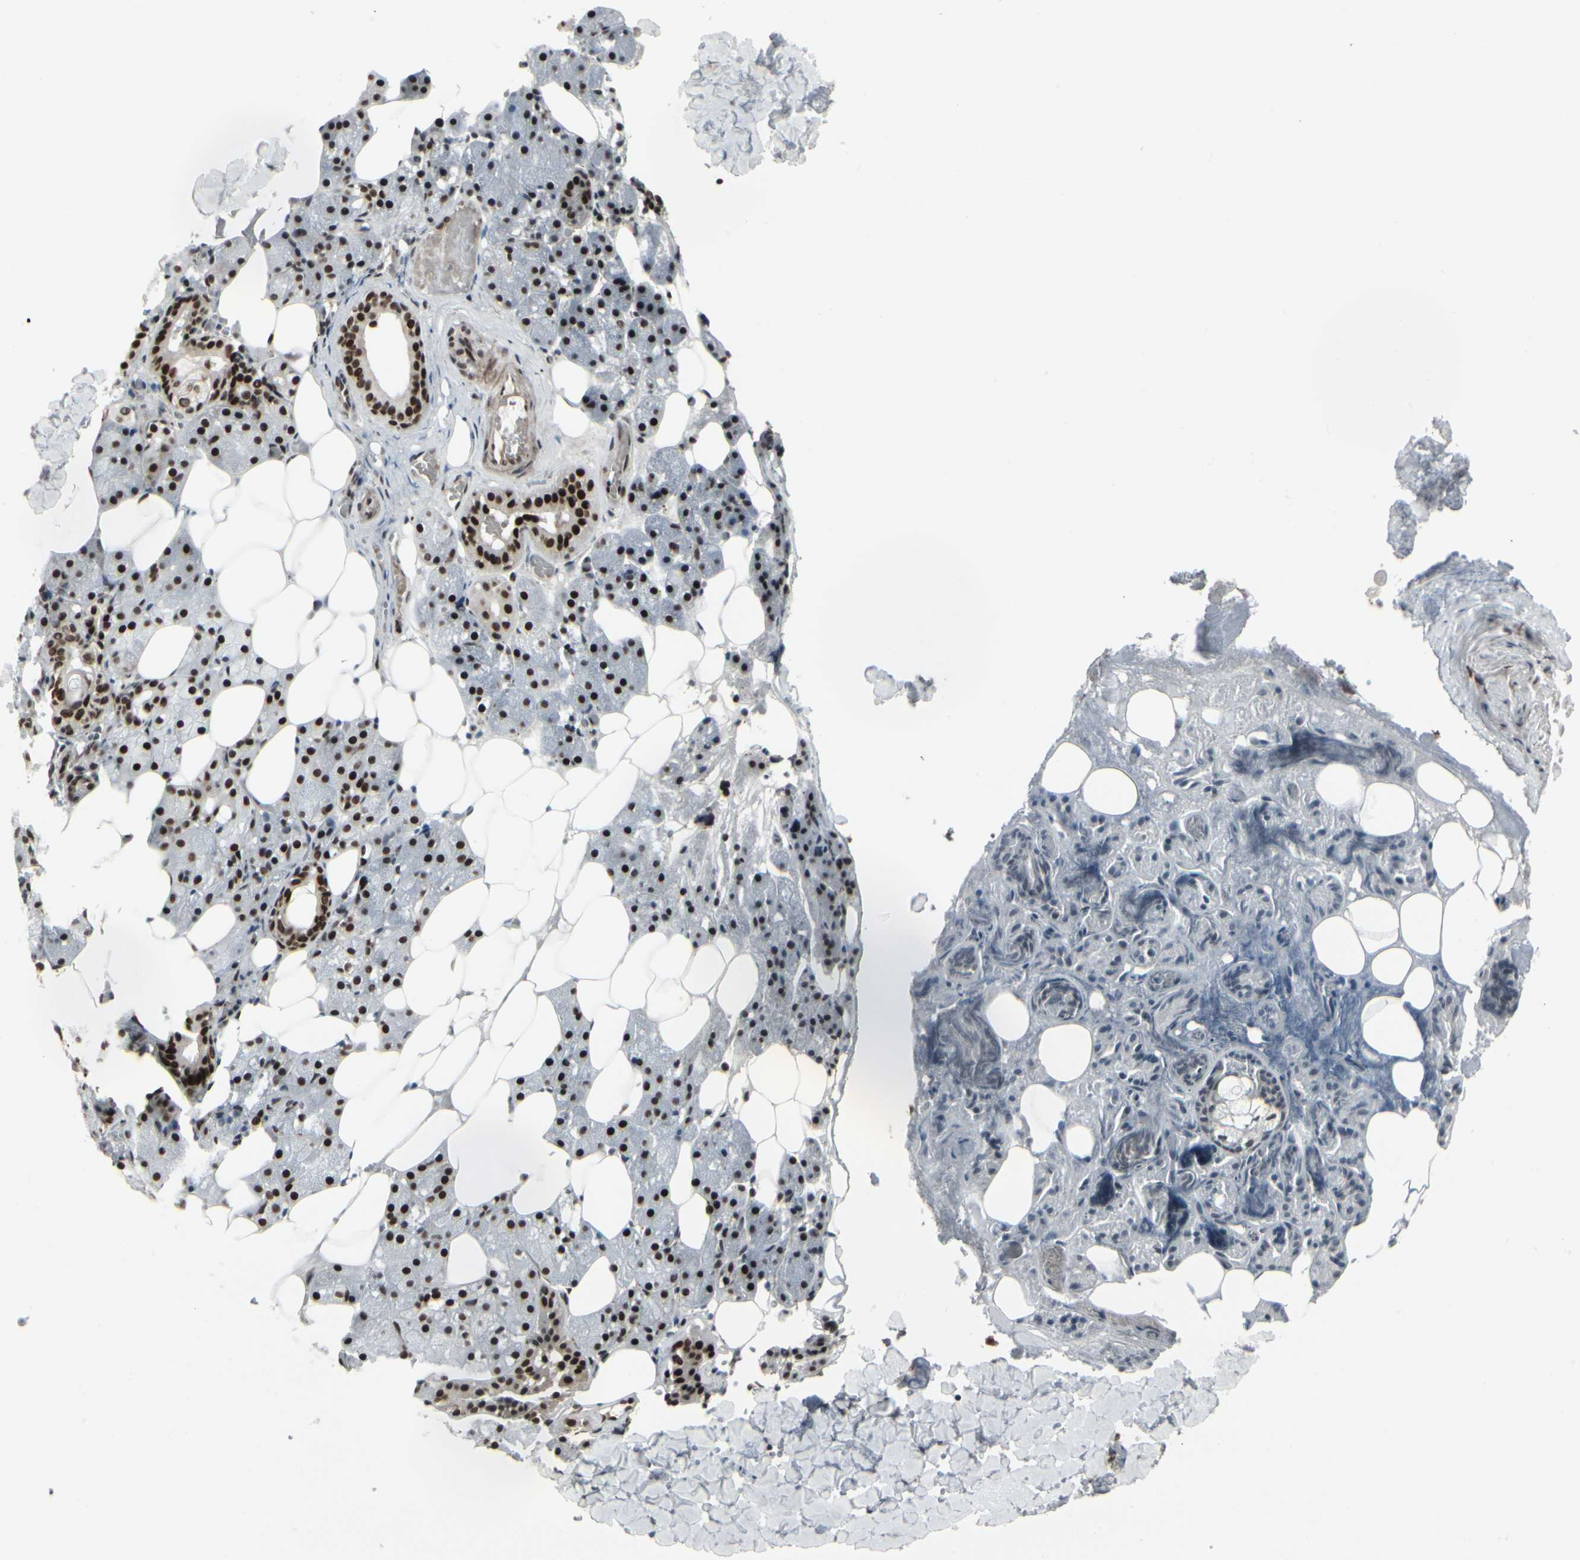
{"staining": {"intensity": "strong", "quantity": ">75%", "location": "nuclear"}, "tissue": "salivary gland", "cell_type": "Glandular cells", "image_type": "normal", "snomed": [{"axis": "morphology", "description": "Normal tissue, NOS"}, {"axis": "topography", "description": "Salivary gland"}], "caption": "Strong nuclear protein staining is identified in approximately >75% of glandular cells in salivary gland.", "gene": "HMG20A", "patient": {"sex": "female", "age": 55}}